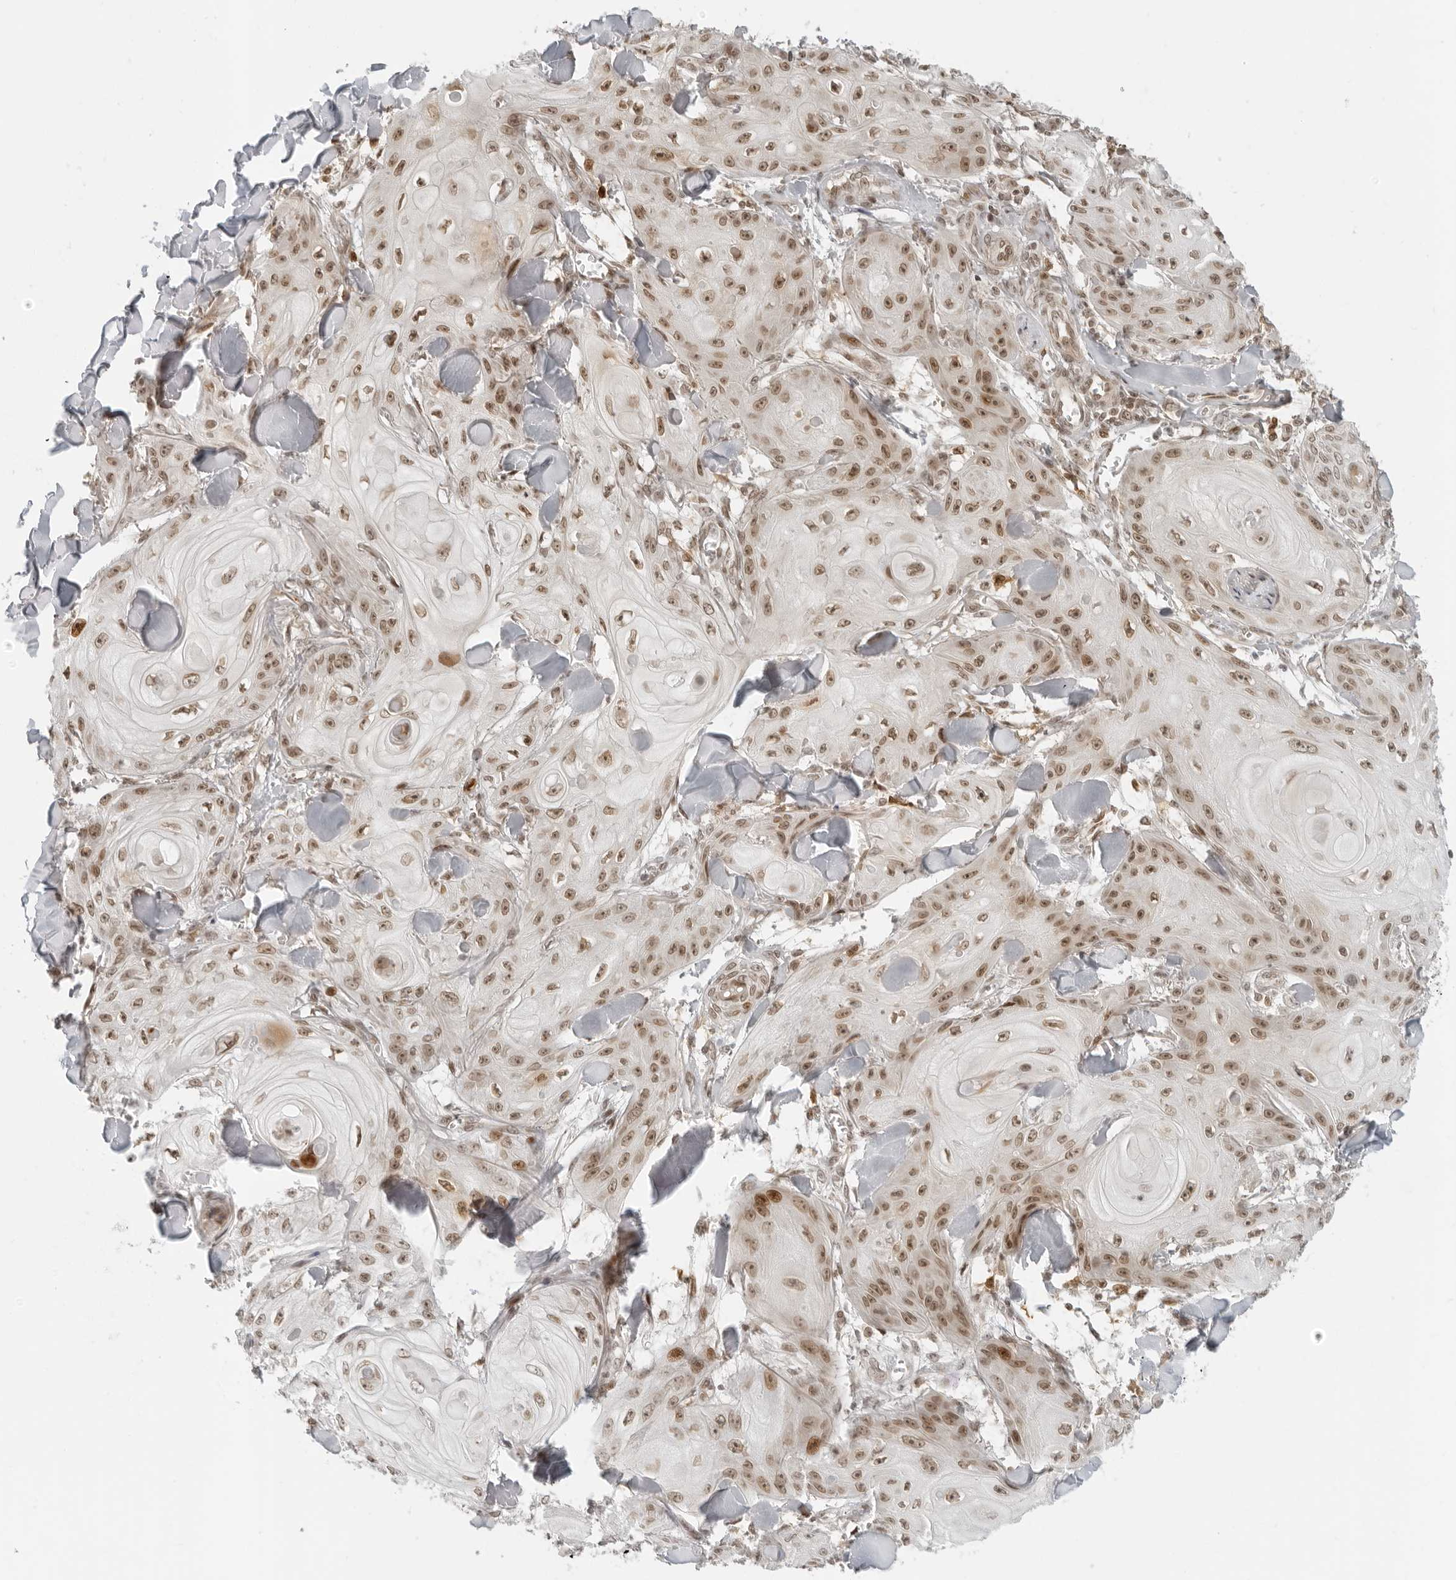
{"staining": {"intensity": "moderate", "quantity": ">75%", "location": "nuclear"}, "tissue": "skin cancer", "cell_type": "Tumor cells", "image_type": "cancer", "snomed": [{"axis": "morphology", "description": "Squamous cell carcinoma, NOS"}, {"axis": "topography", "description": "Skin"}], "caption": "Immunohistochemical staining of squamous cell carcinoma (skin) reveals moderate nuclear protein staining in approximately >75% of tumor cells.", "gene": "ZNF407", "patient": {"sex": "male", "age": 74}}